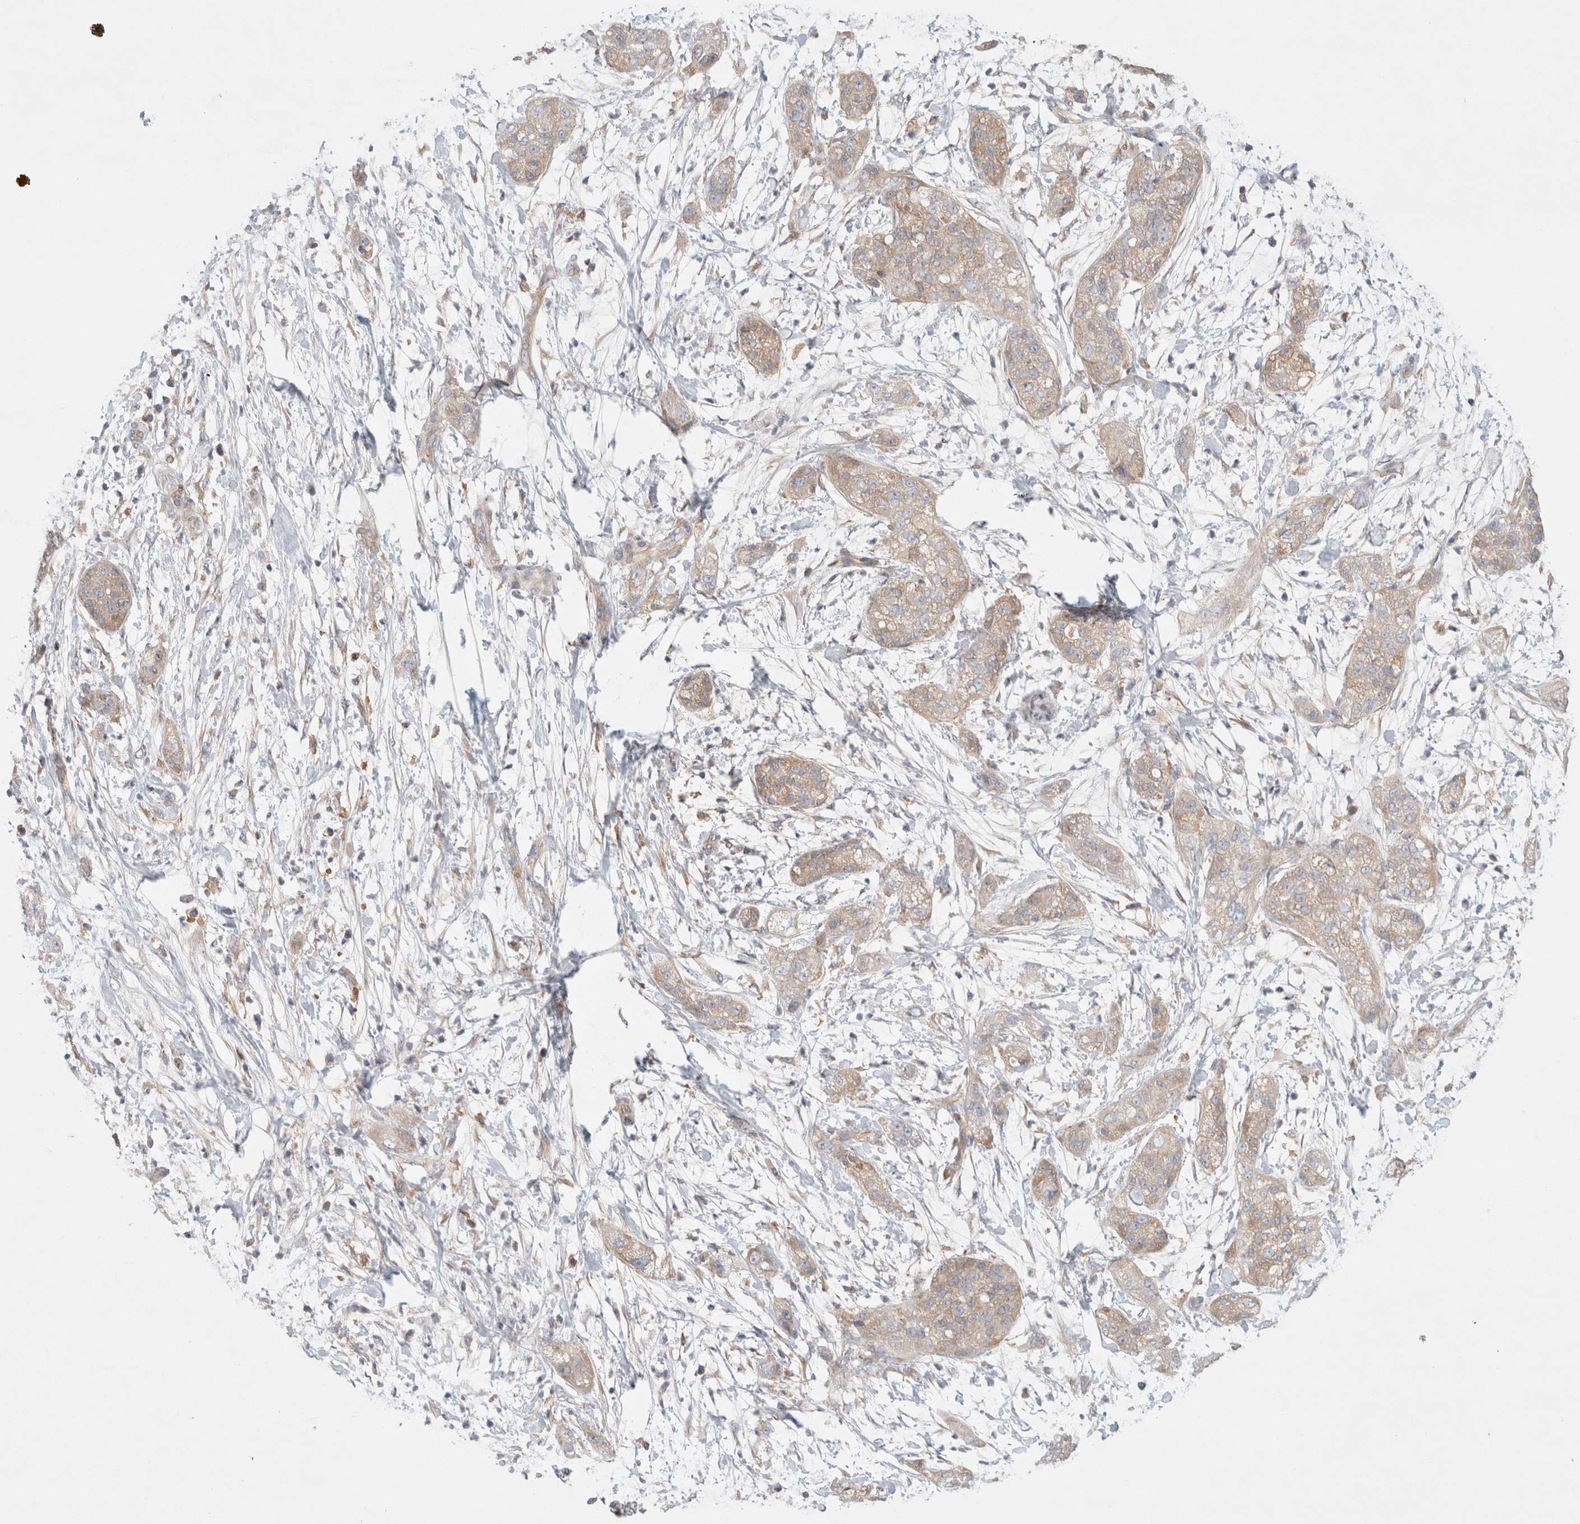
{"staining": {"intensity": "weak", "quantity": "25%-75%", "location": "cytoplasmic/membranous"}, "tissue": "pancreatic cancer", "cell_type": "Tumor cells", "image_type": "cancer", "snomed": [{"axis": "morphology", "description": "Adenocarcinoma, NOS"}, {"axis": "topography", "description": "Pancreas"}], "caption": "Immunohistochemistry (IHC) of pancreatic adenocarcinoma displays low levels of weak cytoplasmic/membranous positivity in approximately 25%-75% of tumor cells. (DAB (3,3'-diaminobenzidine) = brown stain, brightfield microscopy at high magnification).", "gene": "CDCA7L", "patient": {"sex": "female", "age": 78}}